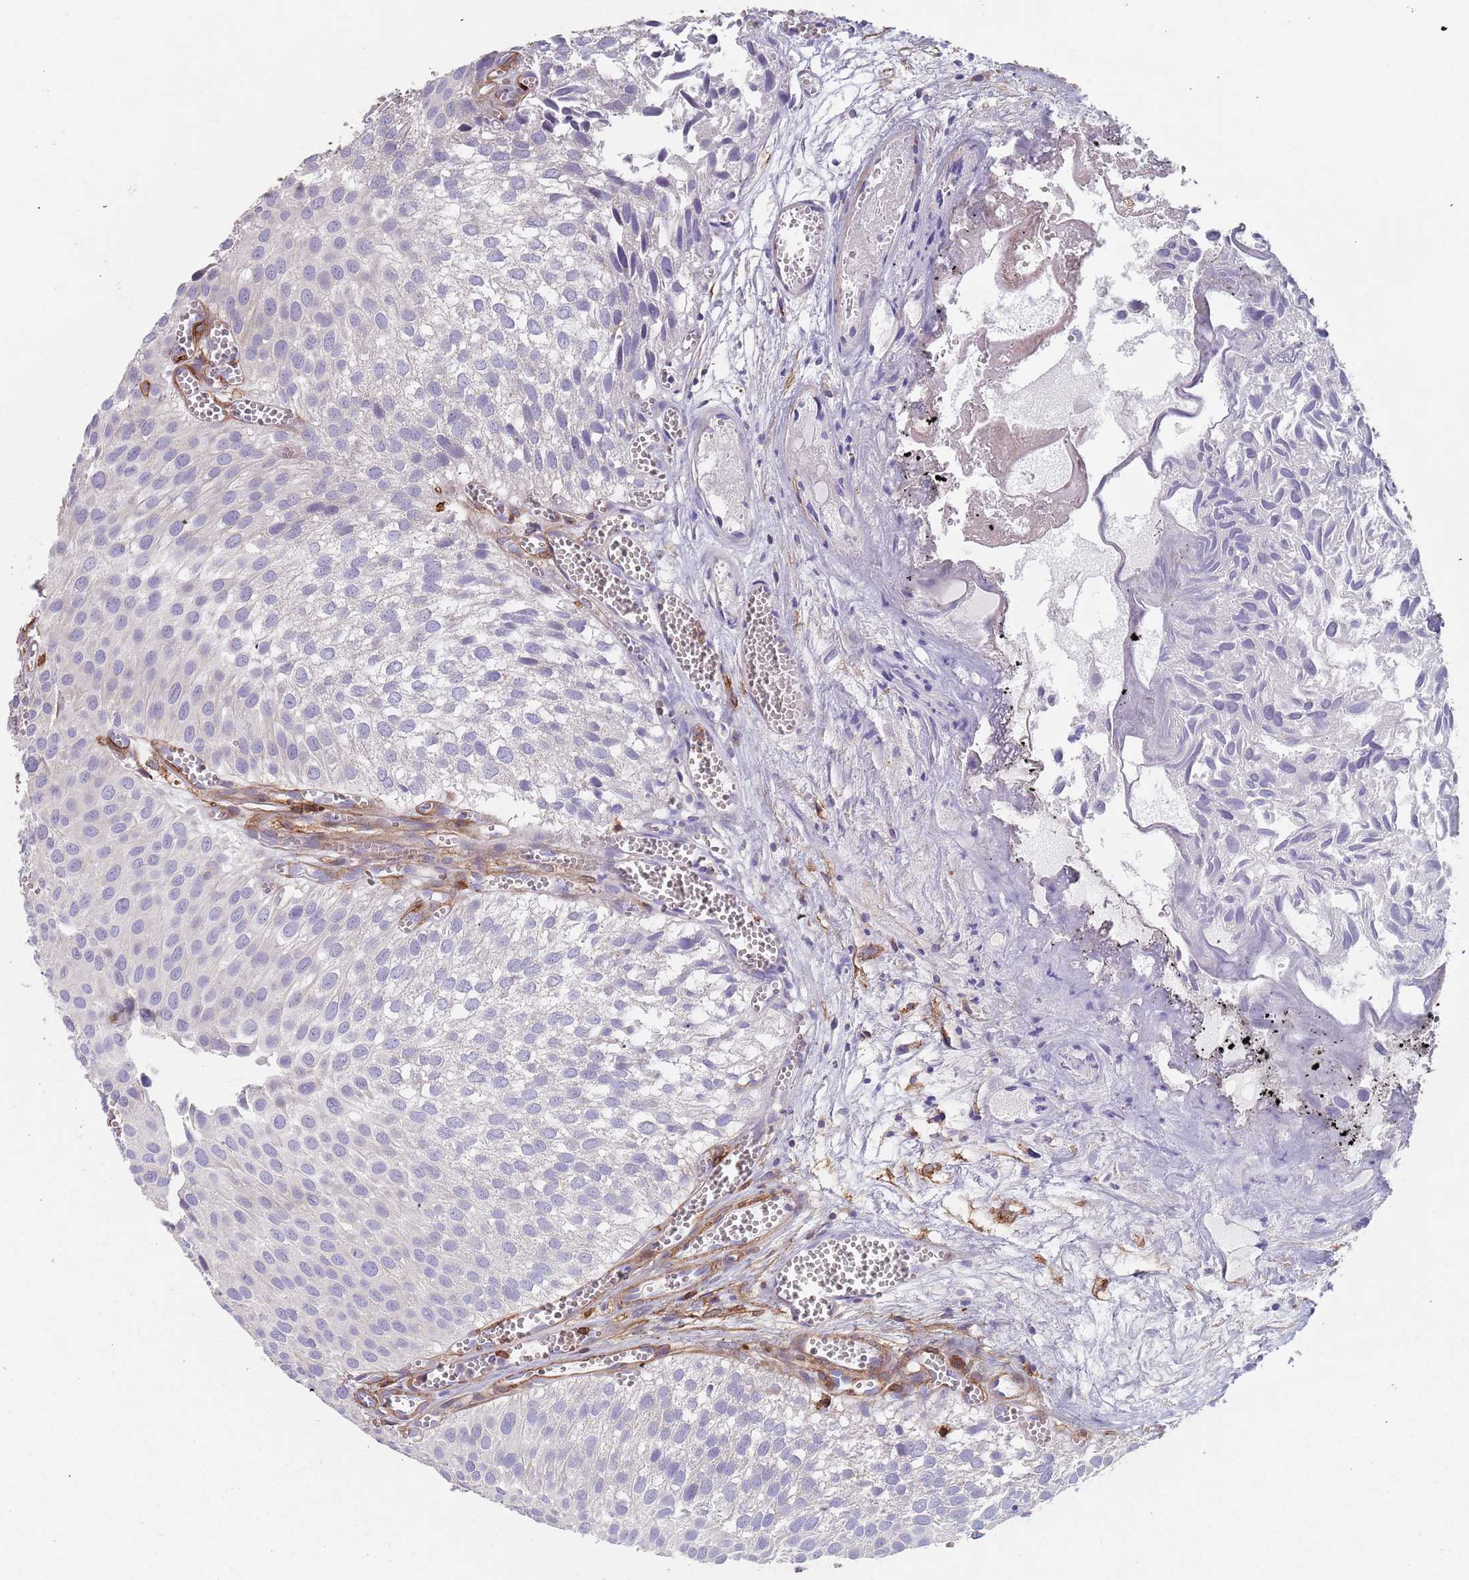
{"staining": {"intensity": "negative", "quantity": "none", "location": "none"}, "tissue": "urothelial cancer", "cell_type": "Tumor cells", "image_type": "cancer", "snomed": [{"axis": "morphology", "description": "Urothelial carcinoma, Low grade"}, {"axis": "topography", "description": "Urinary bladder"}], "caption": "The histopathology image reveals no significant positivity in tumor cells of urothelial cancer.", "gene": "RNF144A", "patient": {"sex": "male", "age": 88}}